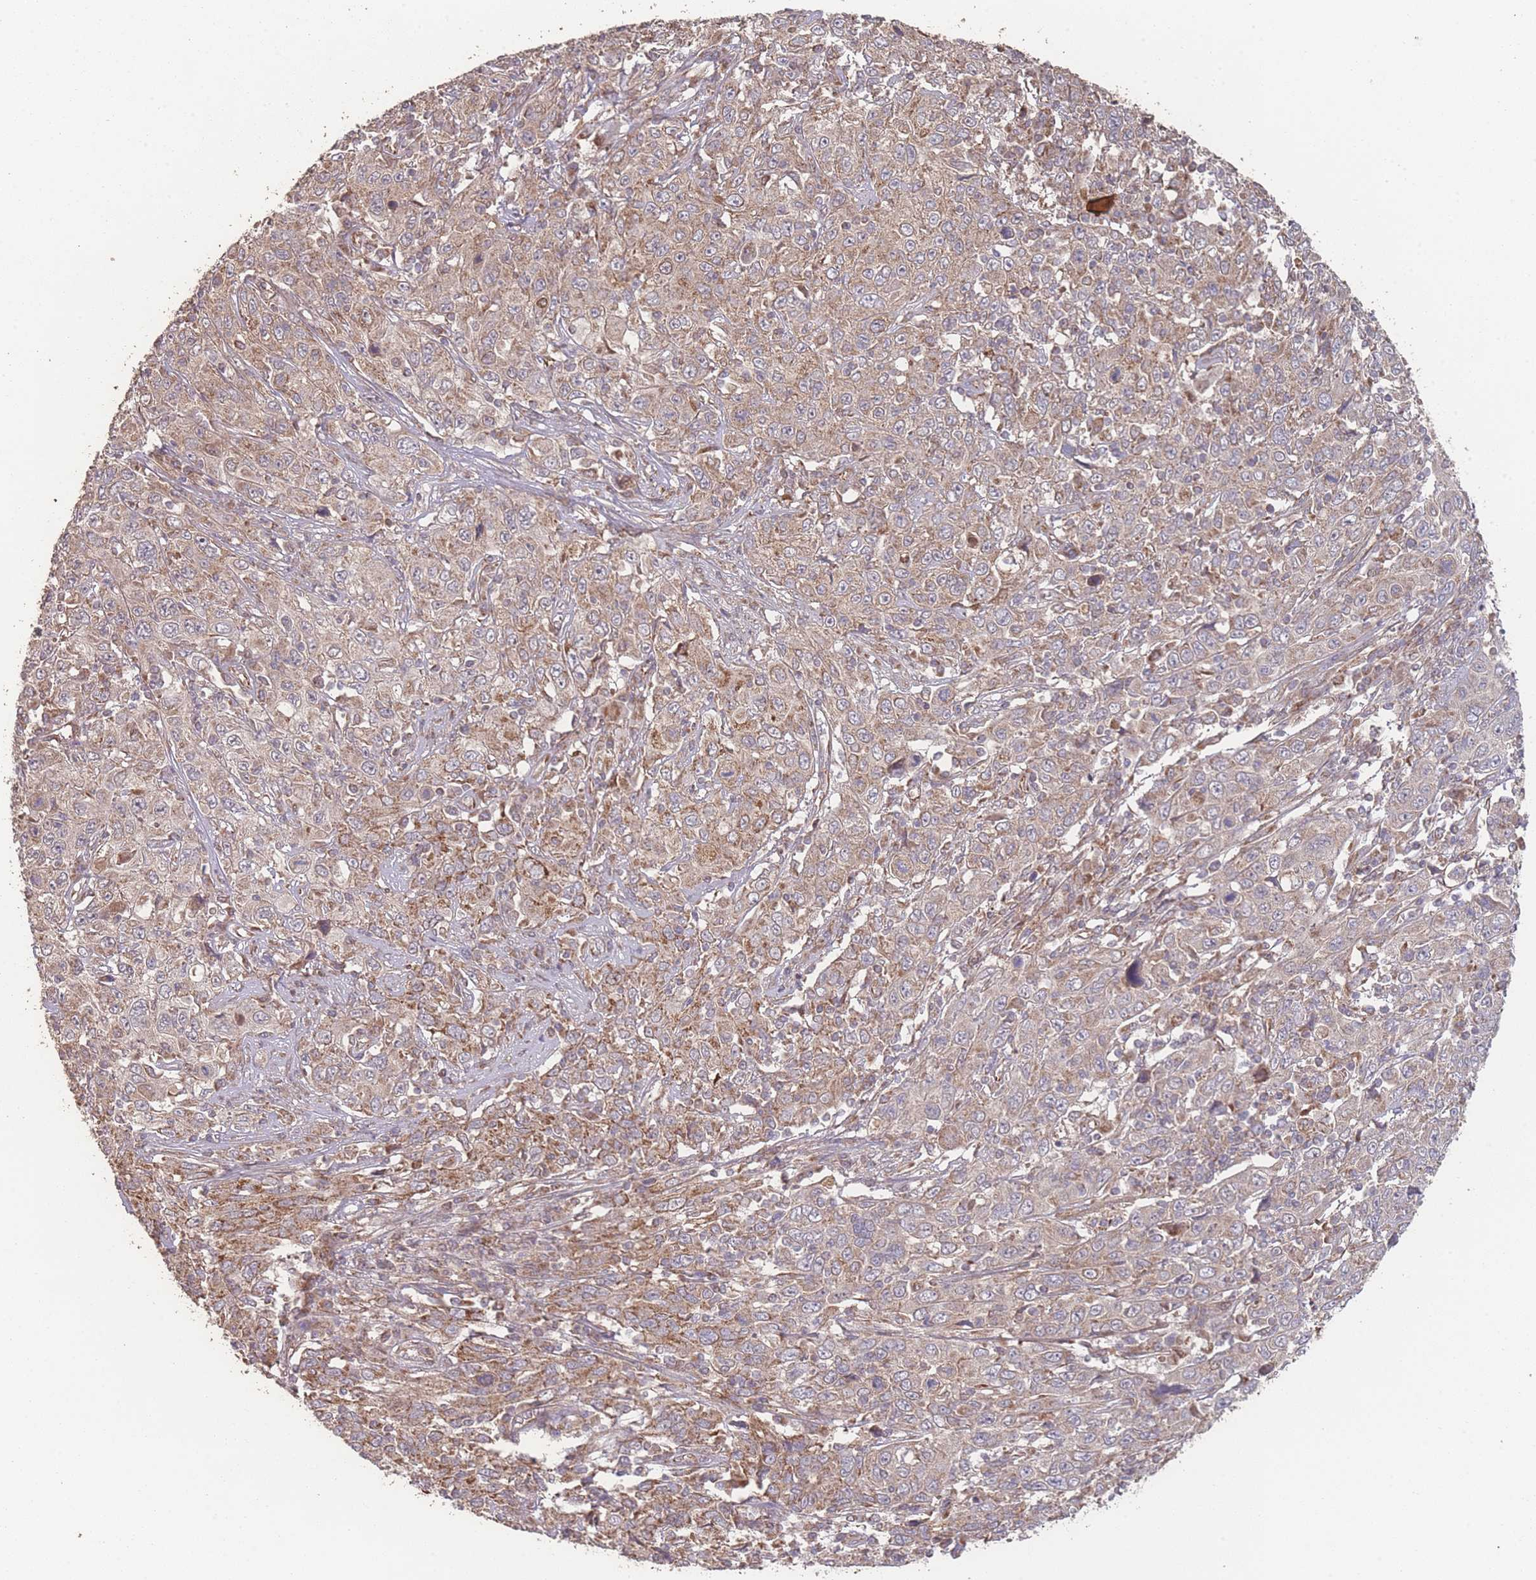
{"staining": {"intensity": "moderate", "quantity": "25%-75%", "location": "cytoplasmic/membranous"}, "tissue": "cervical cancer", "cell_type": "Tumor cells", "image_type": "cancer", "snomed": [{"axis": "morphology", "description": "Squamous cell carcinoma, NOS"}, {"axis": "topography", "description": "Cervix"}], "caption": "A histopathology image showing moderate cytoplasmic/membranous positivity in approximately 25%-75% of tumor cells in cervical squamous cell carcinoma, as visualized by brown immunohistochemical staining.", "gene": "PXMP4", "patient": {"sex": "female", "age": 46}}